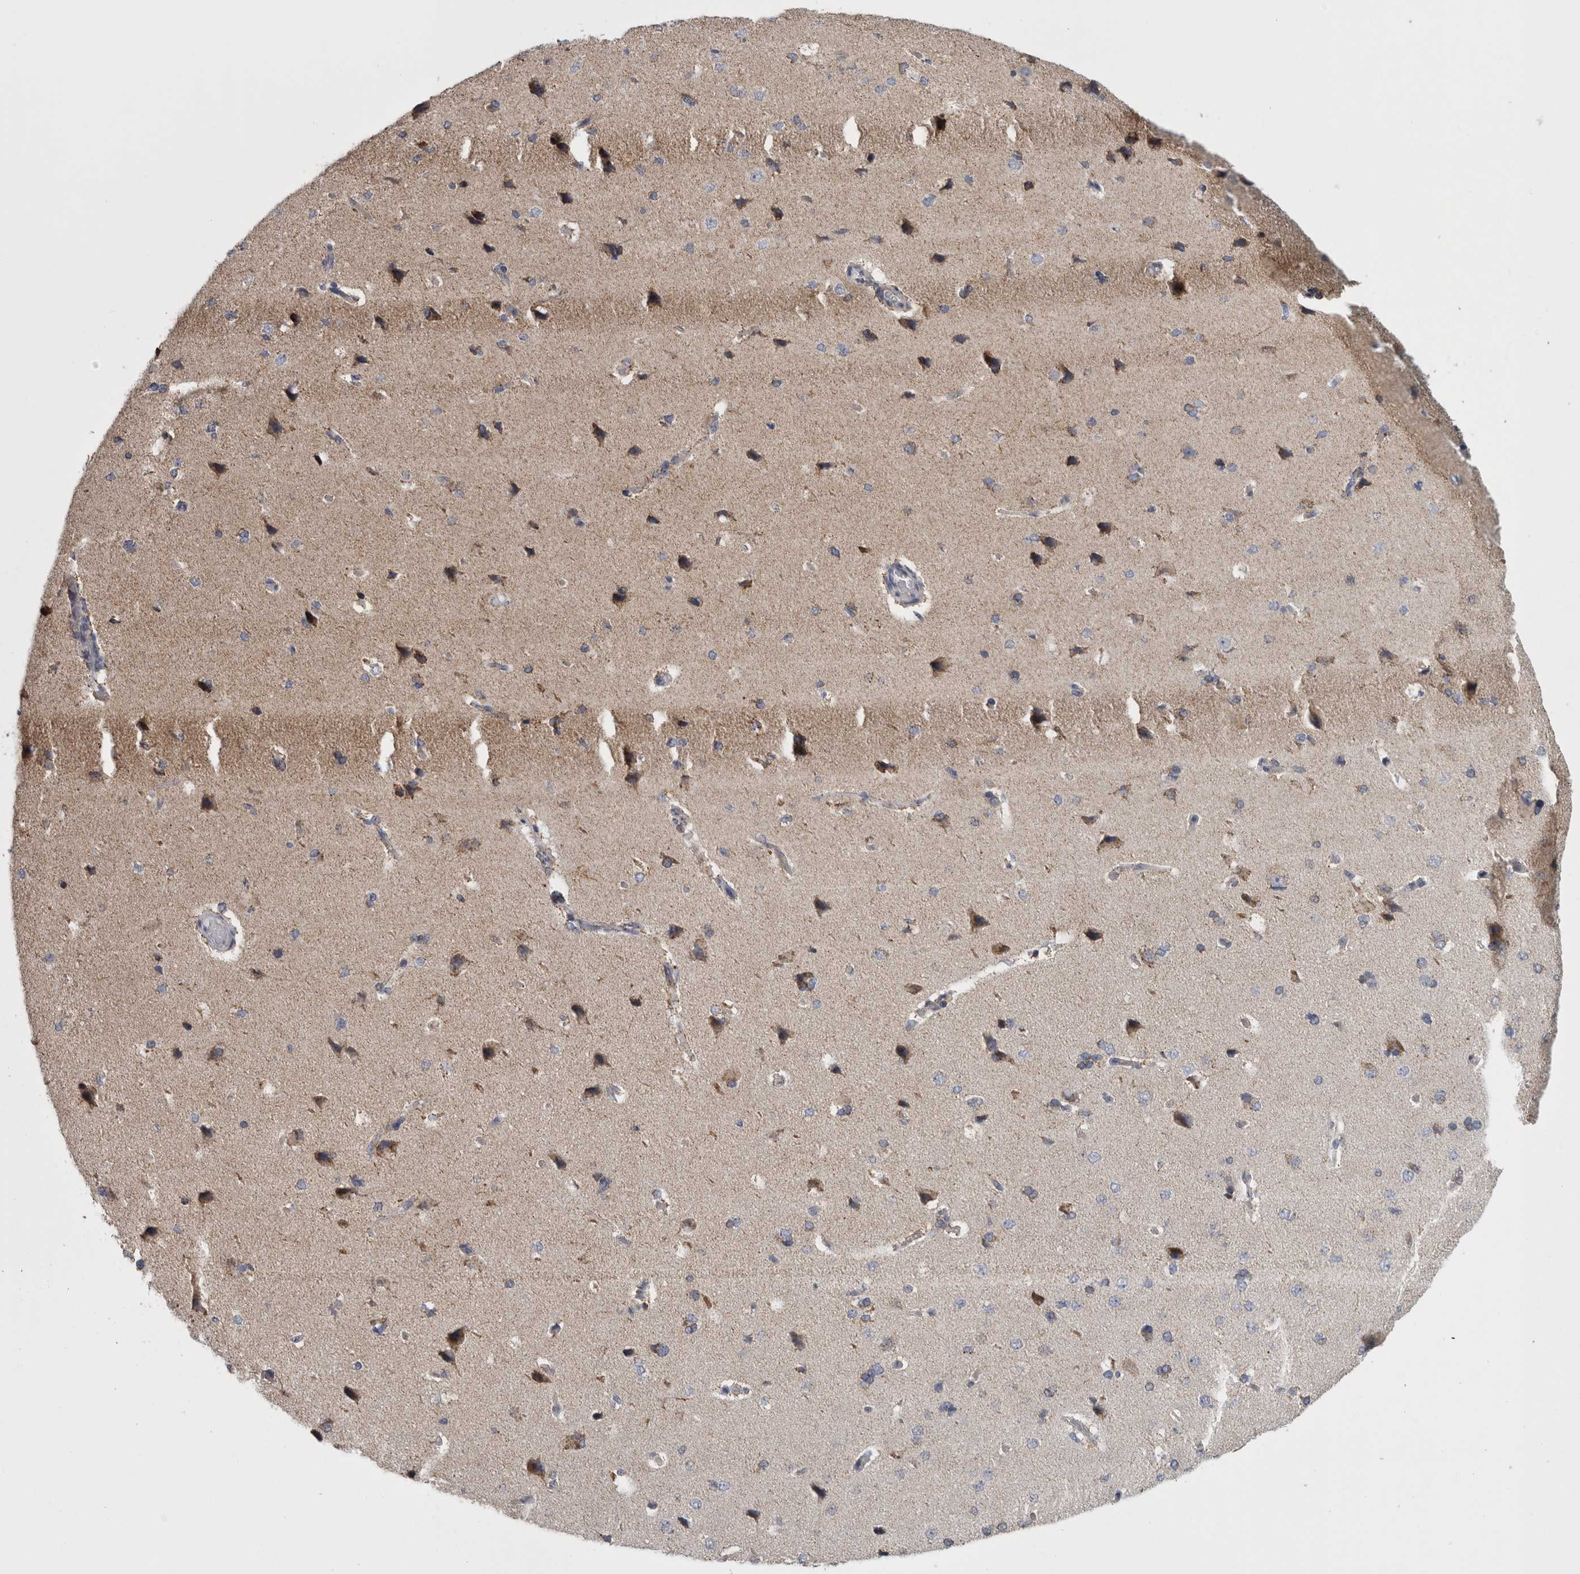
{"staining": {"intensity": "weak", "quantity": ">75%", "location": "cytoplasmic/membranous"}, "tissue": "cerebral cortex", "cell_type": "Endothelial cells", "image_type": "normal", "snomed": [{"axis": "morphology", "description": "Normal tissue, NOS"}, {"axis": "topography", "description": "Cerebral cortex"}], "caption": "DAB immunohistochemical staining of normal human cerebral cortex displays weak cytoplasmic/membranous protein staining in about >75% of endothelial cells. Immunohistochemistry (ihc) stains the protein of interest in brown and the nuclei are stained blue.", "gene": "DBT", "patient": {"sex": "male", "age": 62}}